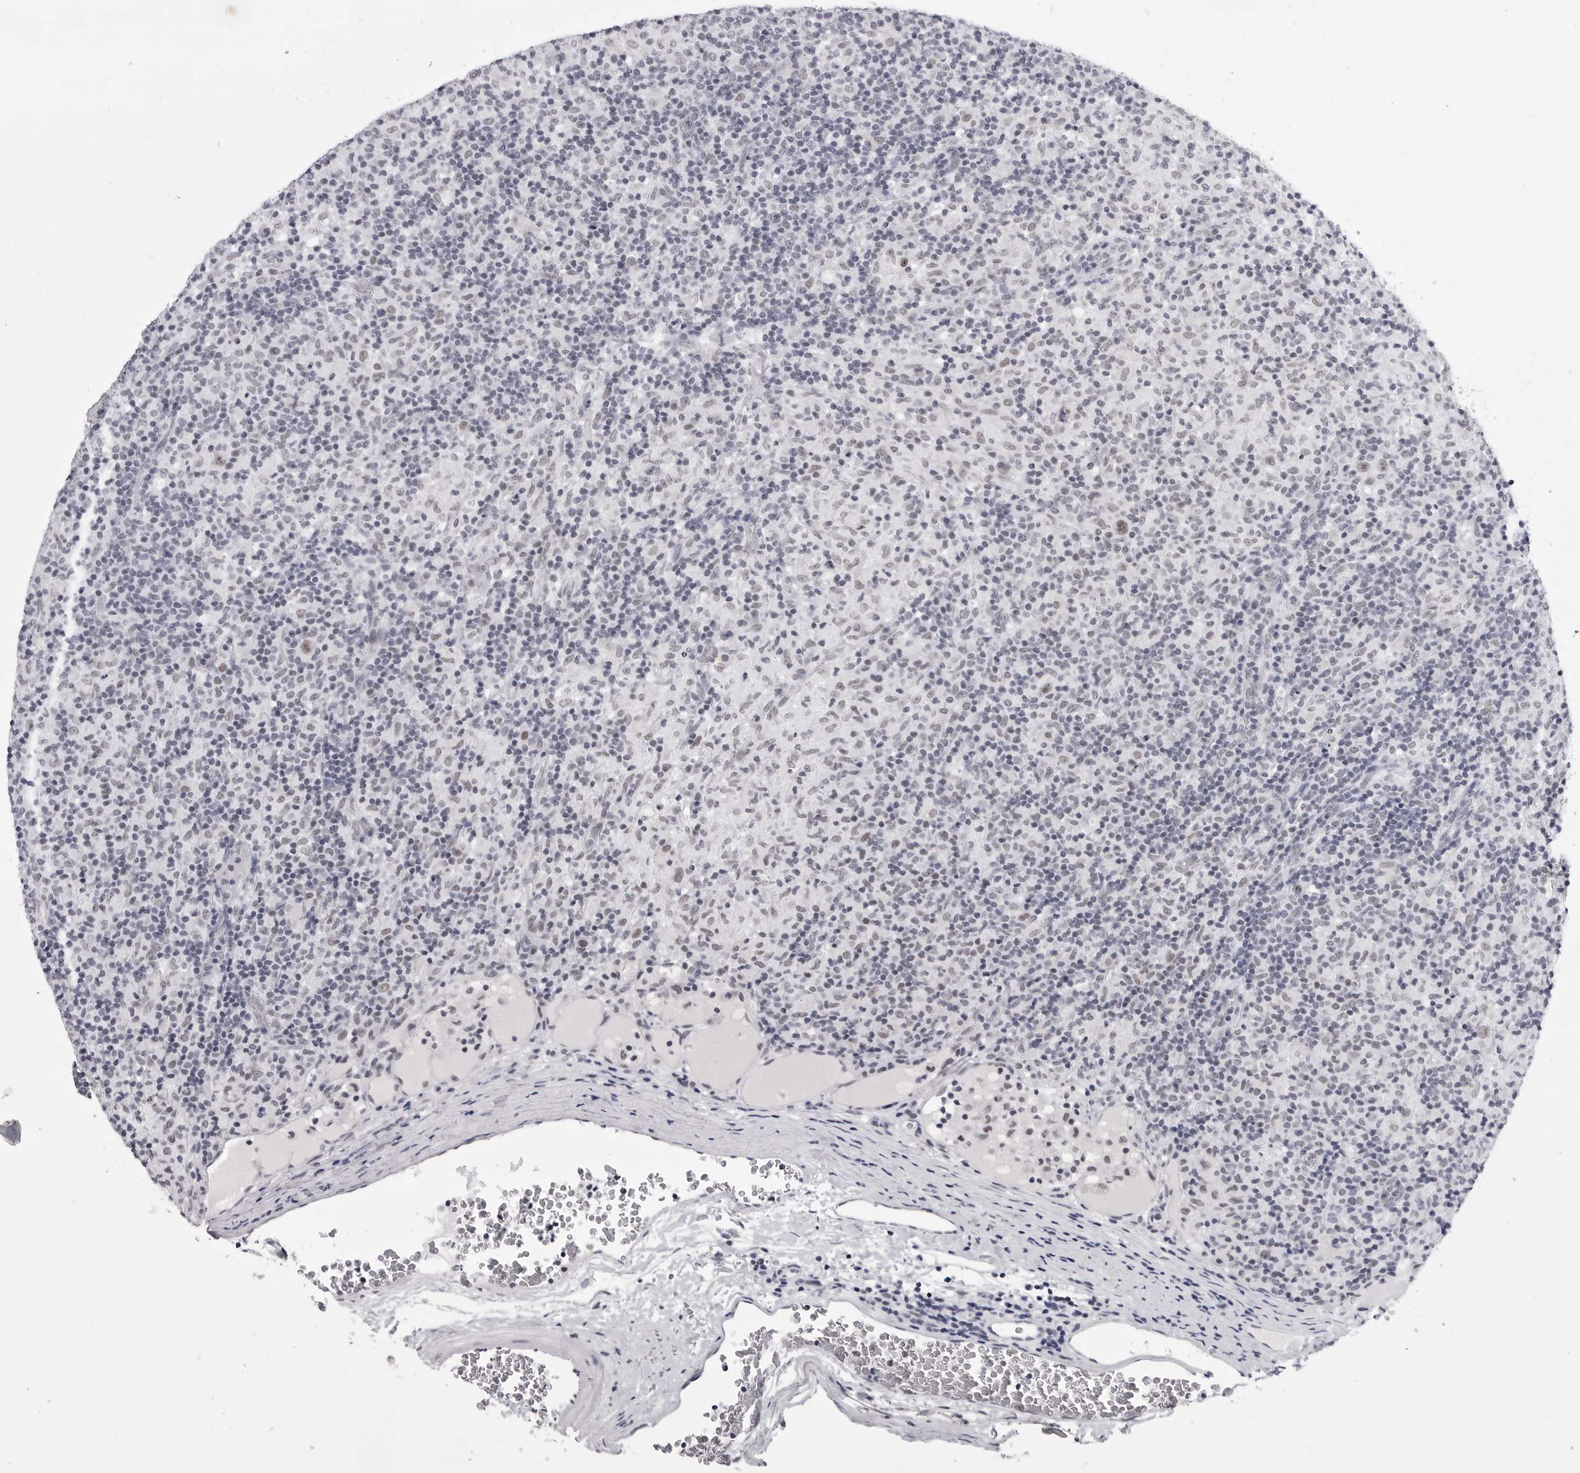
{"staining": {"intensity": "weak", "quantity": ">75%", "location": "nuclear"}, "tissue": "lymphoma", "cell_type": "Tumor cells", "image_type": "cancer", "snomed": [{"axis": "morphology", "description": "Hodgkin's disease, NOS"}, {"axis": "topography", "description": "Lymph node"}], "caption": "Immunohistochemical staining of Hodgkin's disease reveals low levels of weak nuclear protein staining in about >75% of tumor cells.", "gene": "SF3B4", "patient": {"sex": "male", "age": 70}}